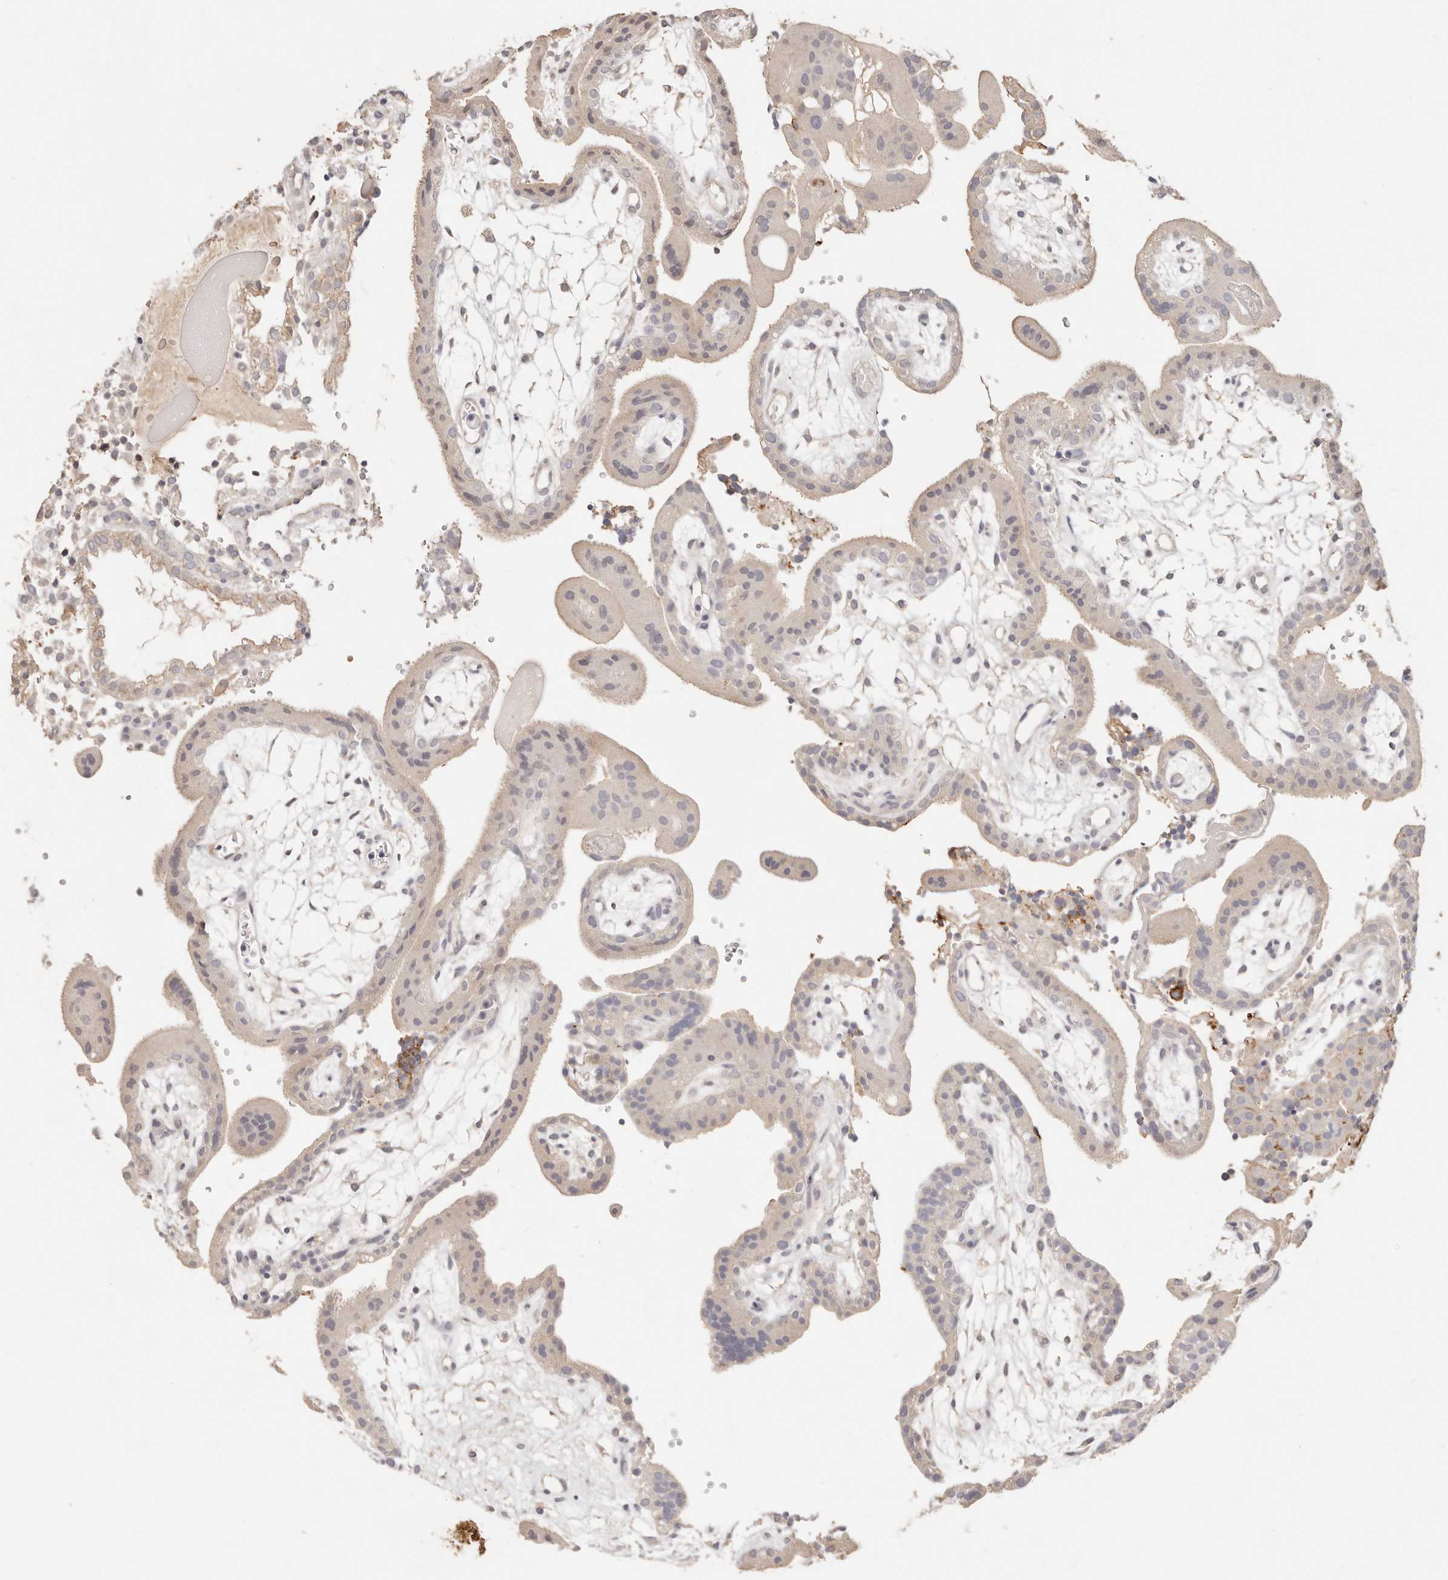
{"staining": {"intensity": "weak", "quantity": "25%-75%", "location": "cytoplasmic/membranous"}, "tissue": "placenta", "cell_type": "Trophoblastic cells", "image_type": "normal", "snomed": [{"axis": "morphology", "description": "Normal tissue, NOS"}, {"axis": "topography", "description": "Placenta"}], "caption": "Brown immunohistochemical staining in unremarkable human placenta displays weak cytoplasmic/membranous expression in about 25%-75% of trophoblastic cells.", "gene": "CXADR", "patient": {"sex": "female", "age": 18}}